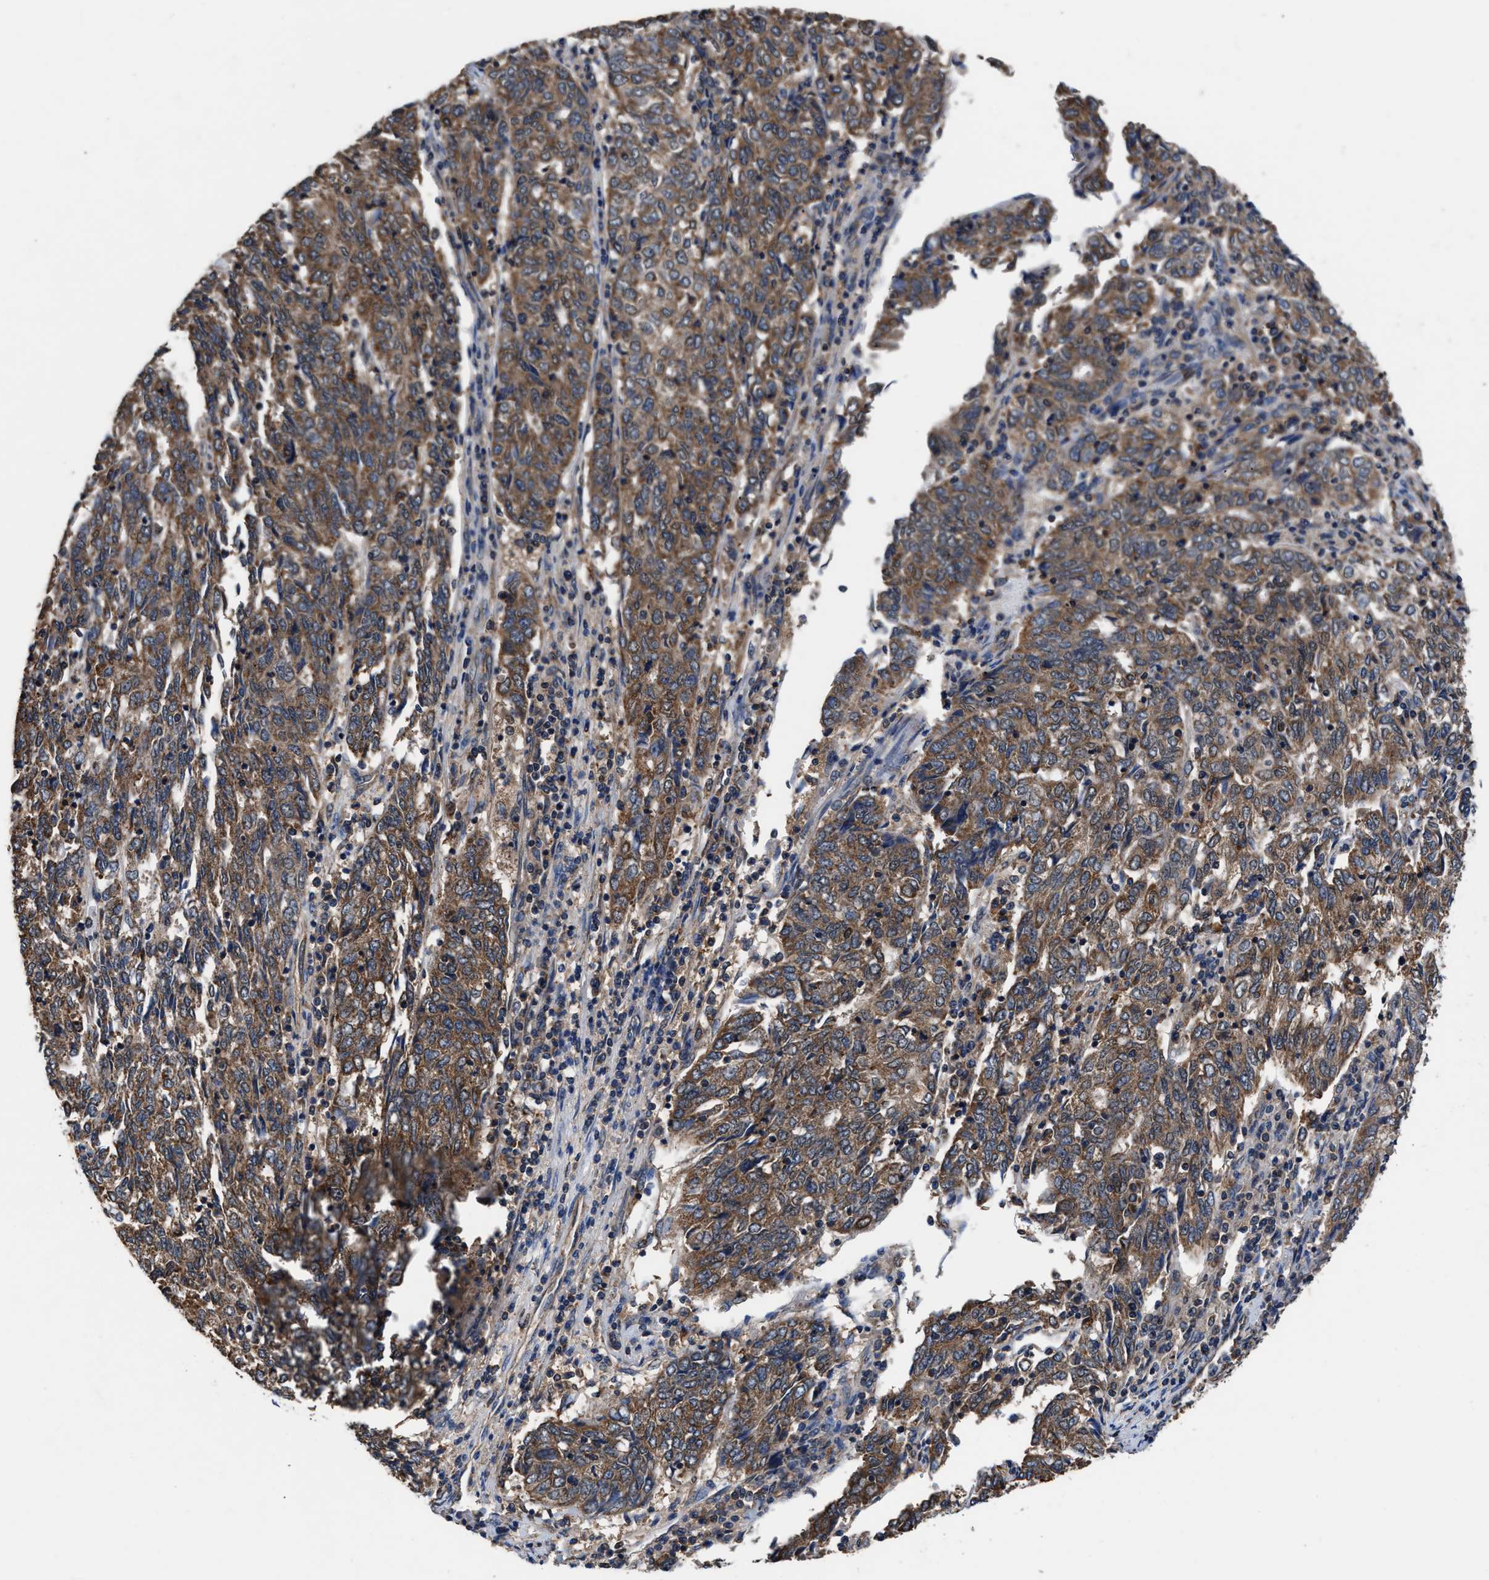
{"staining": {"intensity": "moderate", "quantity": ">75%", "location": "cytoplasmic/membranous"}, "tissue": "endometrial cancer", "cell_type": "Tumor cells", "image_type": "cancer", "snomed": [{"axis": "morphology", "description": "Adenocarcinoma, NOS"}, {"axis": "topography", "description": "Endometrium"}], "caption": "A high-resolution histopathology image shows immunohistochemistry (IHC) staining of endometrial cancer, which demonstrates moderate cytoplasmic/membranous staining in about >75% of tumor cells.", "gene": "ACLY", "patient": {"sex": "female", "age": 80}}